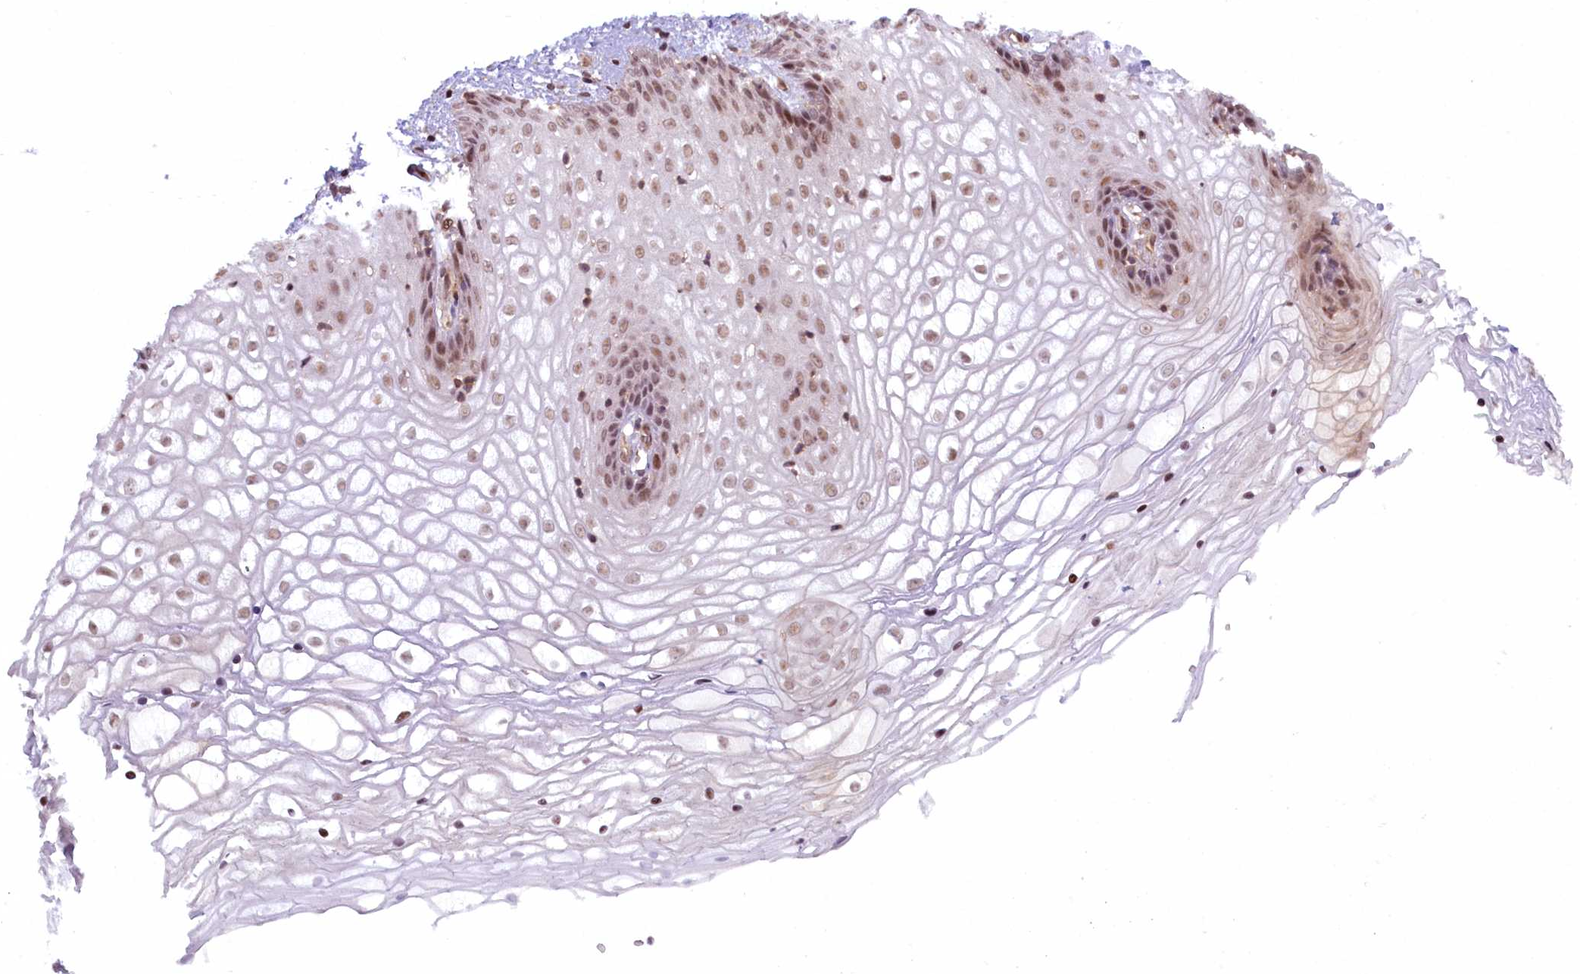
{"staining": {"intensity": "moderate", "quantity": ">75%", "location": "nuclear"}, "tissue": "vagina", "cell_type": "Squamous epithelial cells", "image_type": "normal", "snomed": [{"axis": "morphology", "description": "Normal tissue, NOS"}, {"axis": "topography", "description": "Vagina"}], "caption": "Protein staining reveals moderate nuclear positivity in about >75% of squamous epithelial cells in unremarkable vagina.", "gene": "FCHO1", "patient": {"sex": "female", "age": 34}}